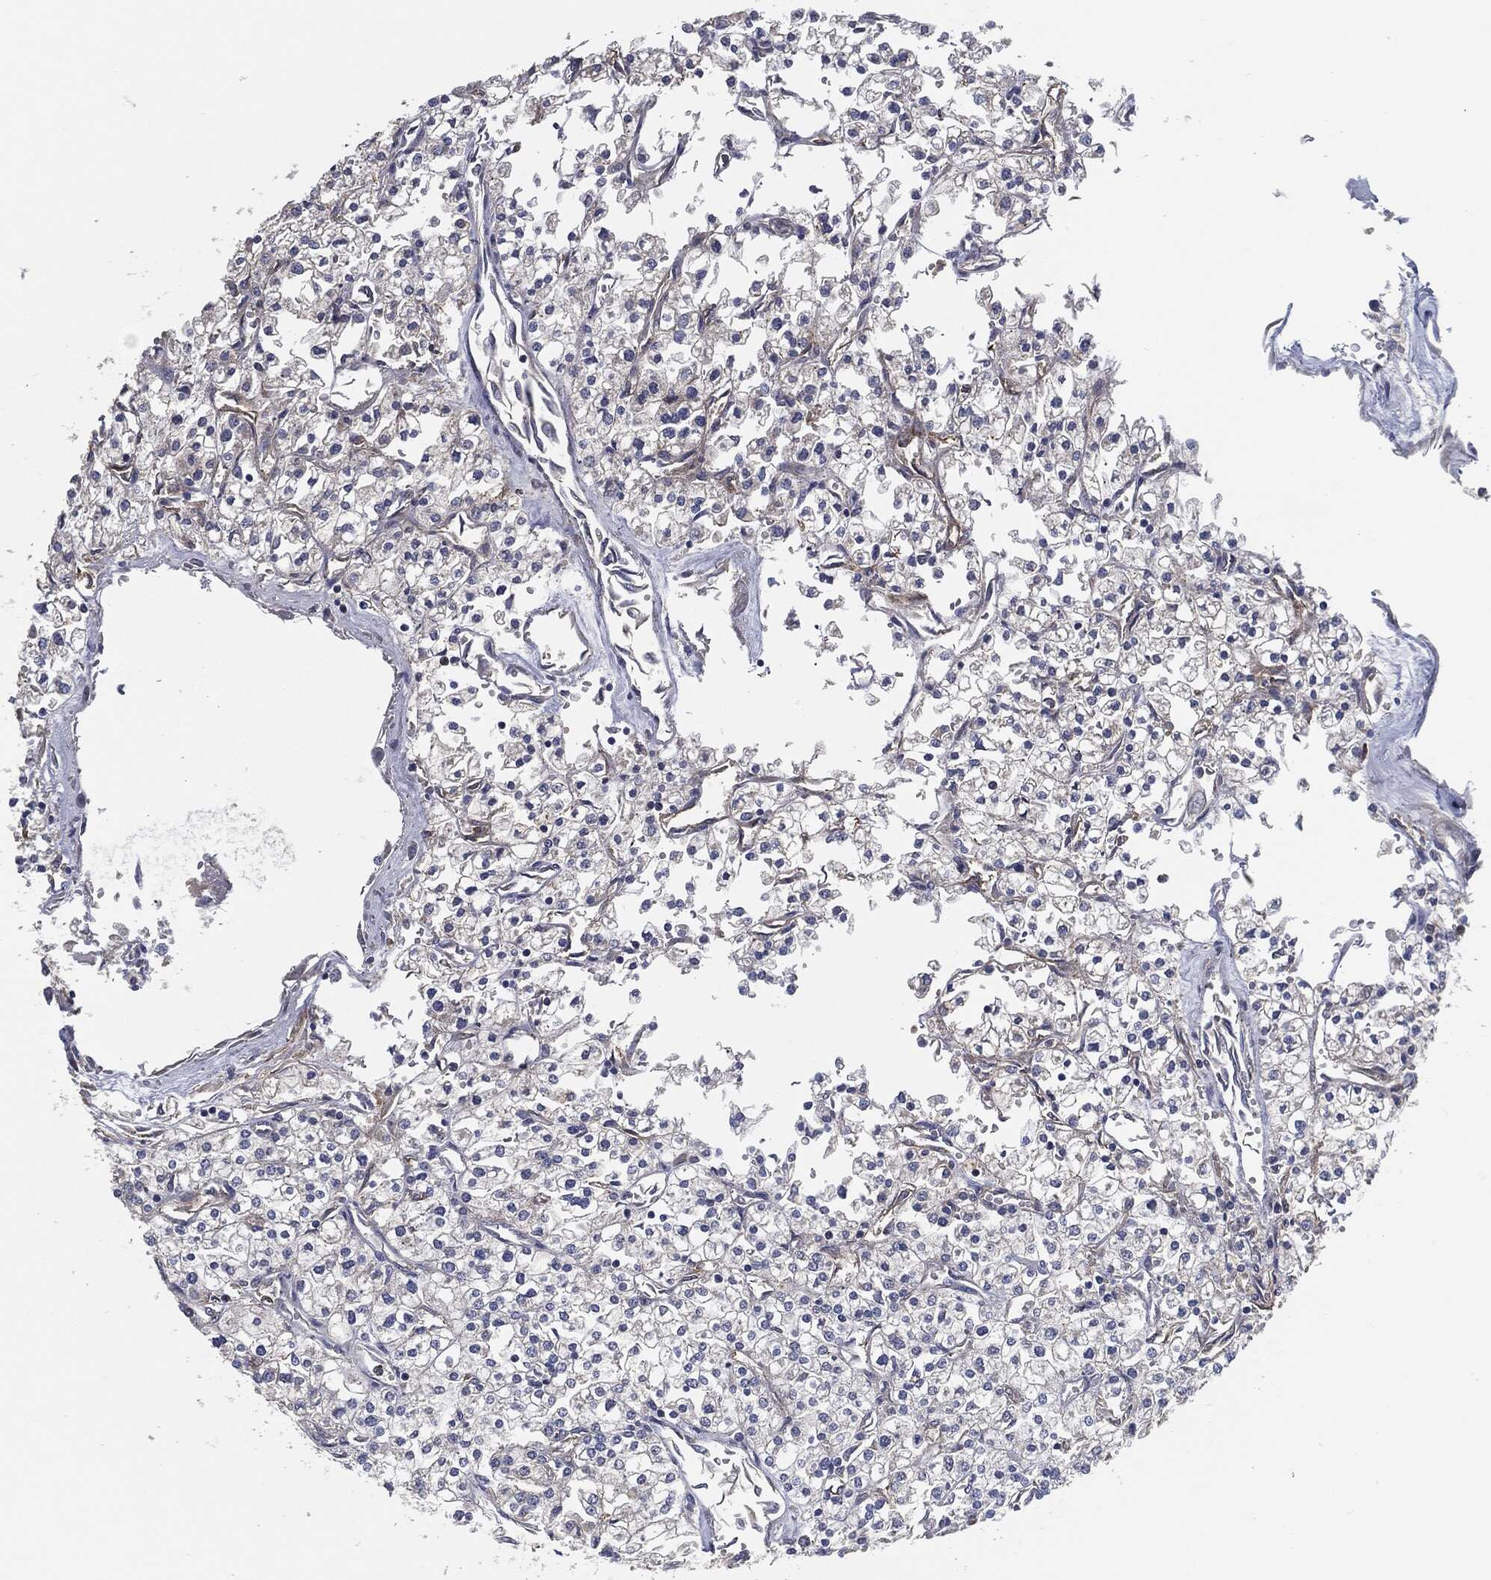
{"staining": {"intensity": "negative", "quantity": "none", "location": "none"}, "tissue": "renal cancer", "cell_type": "Tumor cells", "image_type": "cancer", "snomed": [{"axis": "morphology", "description": "Adenocarcinoma, NOS"}, {"axis": "topography", "description": "Kidney"}], "caption": "Photomicrograph shows no protein expression in tumor cells of adenocarcinoma (renal) tissue. (Stains: DAB (3,3'-diaminobenzidine) IHC with hematoxylin counter stain, Microscopy: brightfield microscopy at high magnification).", "gene": "SVIL", "patient": {"sex": "male", "age": 80}}